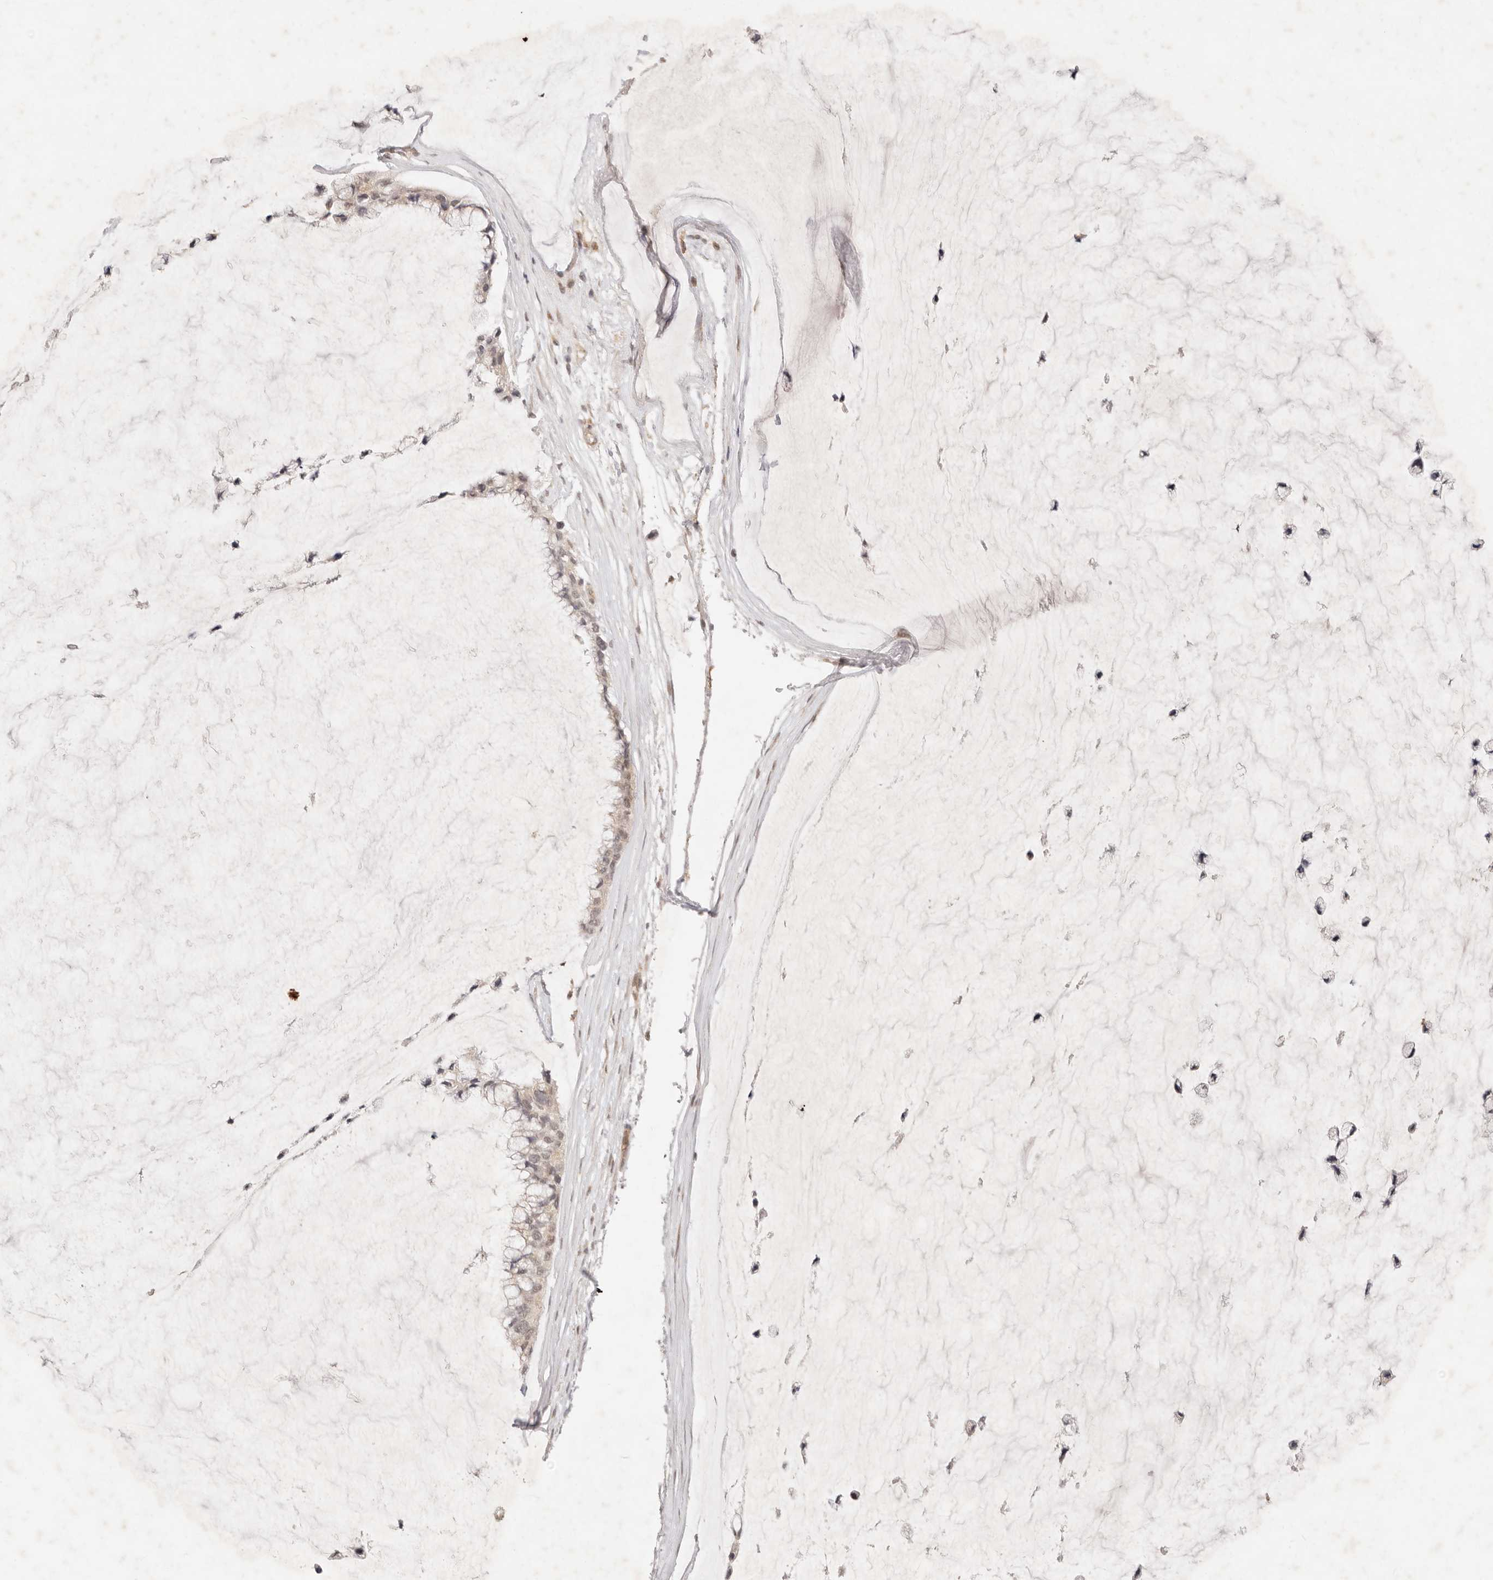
{"staining": {"intensity": "weak", "quantity": "<25%", "location": "nuclear"}, "tissue": "ovarian cancer", "cell_type": "Tumor cells", "image_type": "cancer", "snomed": [{"axis": "morphology", "description": "Cystadenocarcinoma, mucinous, NOS"}, {"axis": "topography", "description": "Ovary"}], "caption": "The micrograph exhibits no staining of tumor cells in ovarian cancer. (DAB (3,3'-diaminobenzidine) IHC, high magnification).", "gene": "GPR156", "patient": {"sex": "female", "age": 39}}